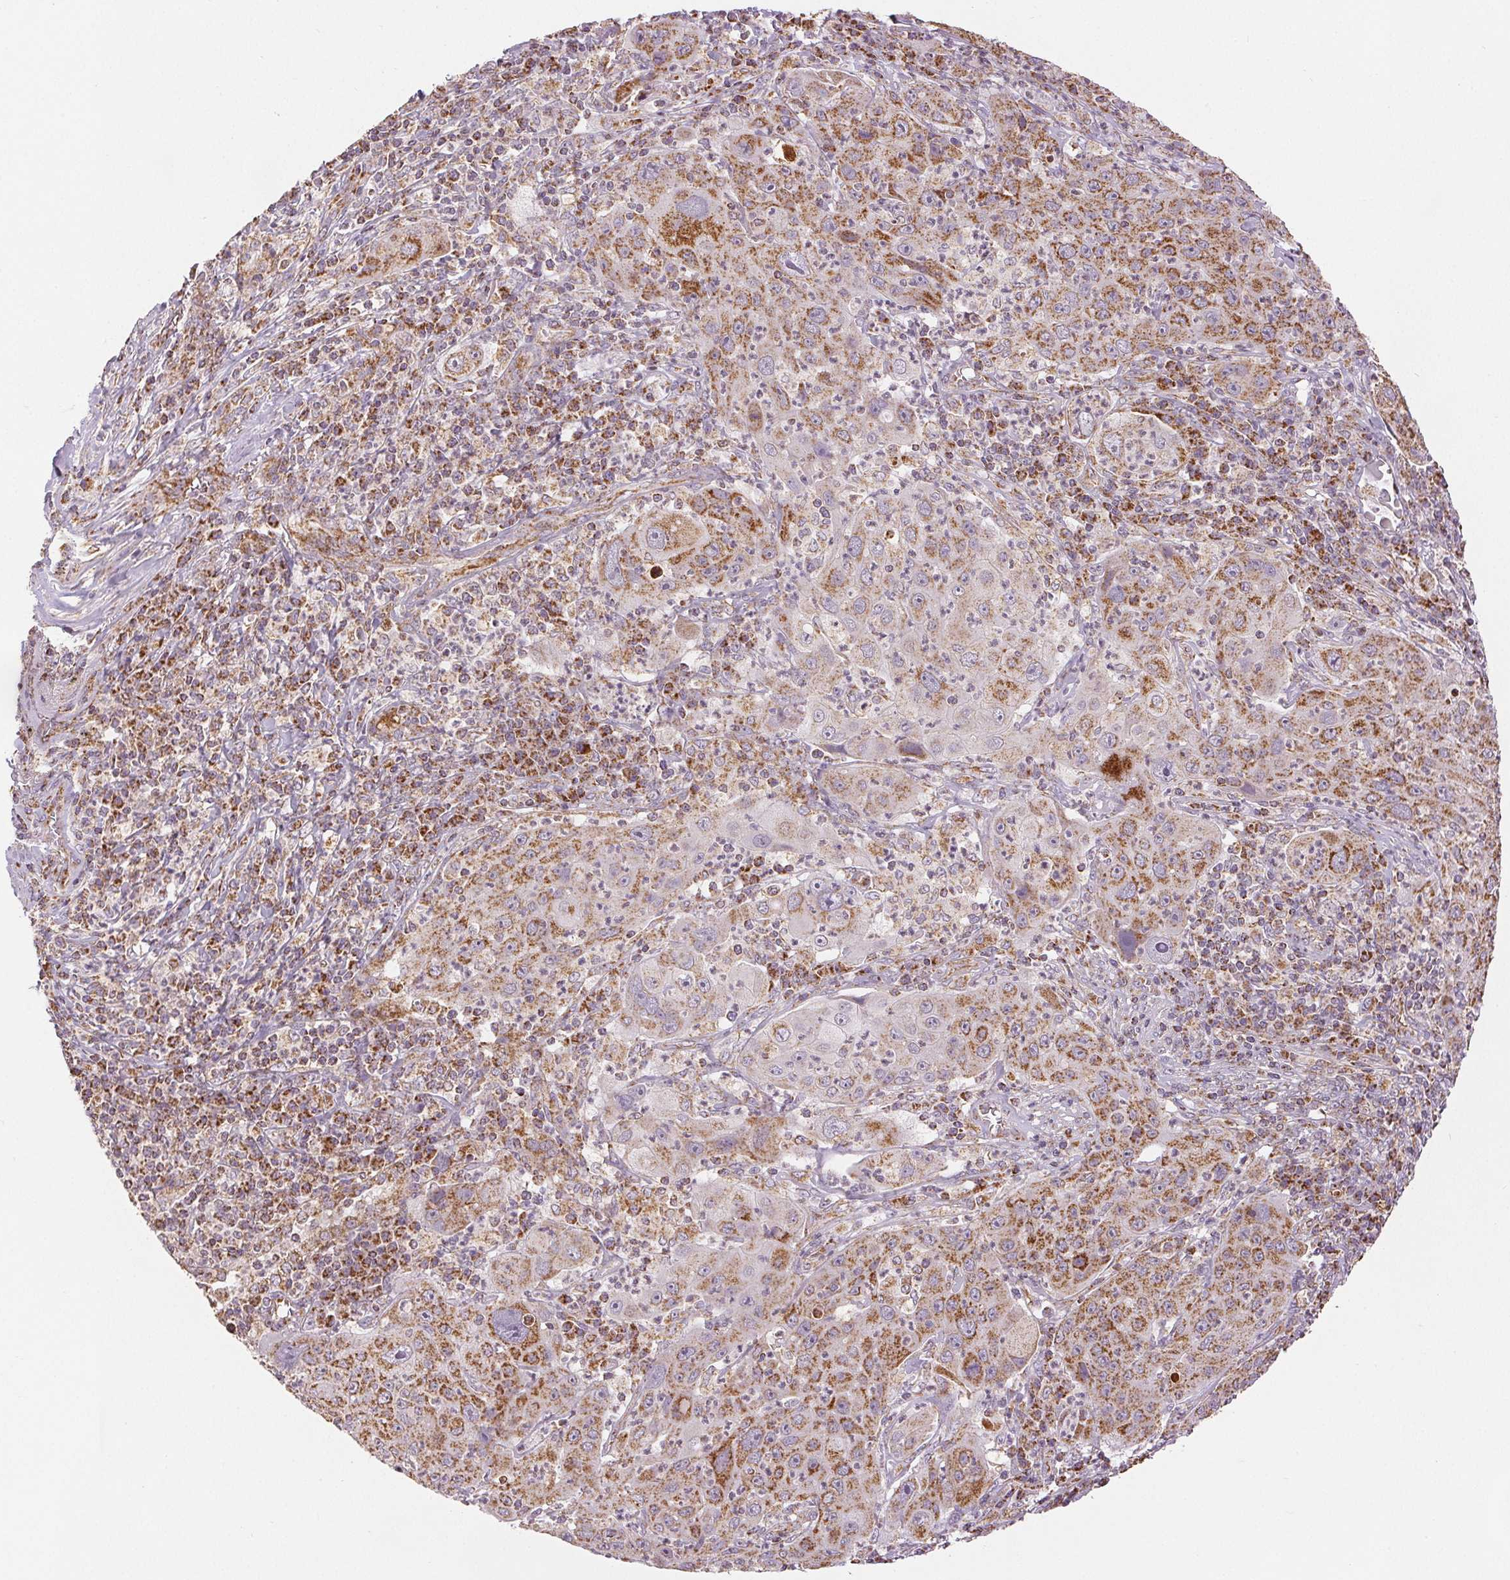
{"staining": {"intensity": "strong", "quantity": "25%-75%", "location": "cytoplasmic/membranous"}, "tissue": "lung cancer", "cell_type": "Tumor cells", "image_type": "cancer", "snomed": [{"axis": "morphology", "description": "Squamous cell carcinoma, NOS"}, {"axis": "topography", "description": "Lung"}], "caption": "Immunohistochemistry (IHC) (DAB (3,3'-diaminobenzidine)) staining of human squamous cell carcinoma (lung) reveals strong cytoplasmic/membranous protein positivity in about 25%-75% of tumor cells.", "gene": "SDHB", "patient": {"sex": "female", "age": 59}}